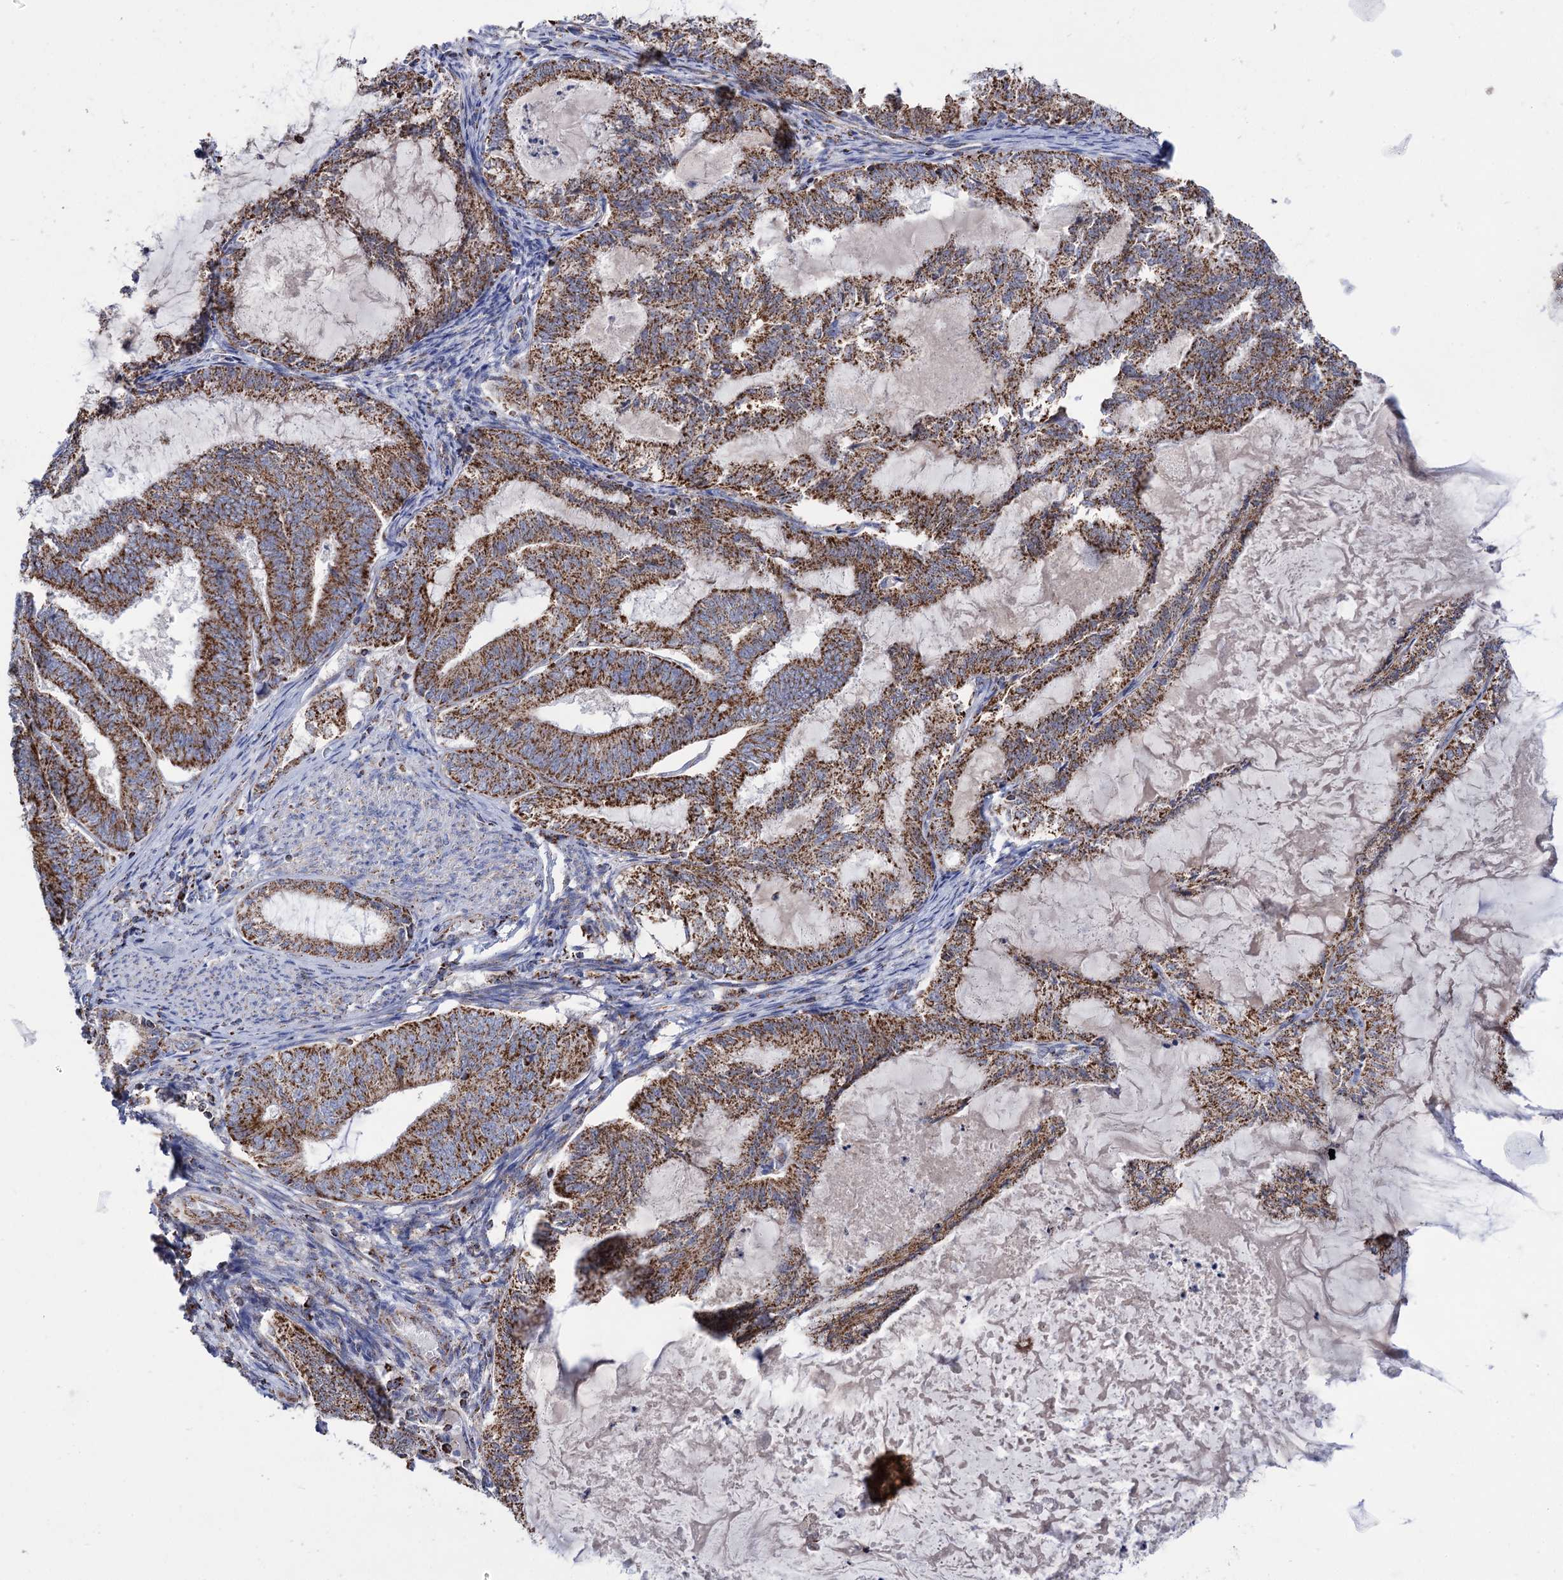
{"staining": {"intensity": "strong", "quantity": ">75%", "location": "cytoplasmic/membranous"}, "tissue": "endometrial cancer", "cell_type": "Tumor cells", "image_type": "cancer", "snomed": [{"axis": "morphology", "description": "Adenocarcinoma, NOS"}, {"axis": "topography", "description": "Endometrium"}], "caption": "DAB (3,3'-diaminobenzidine) immunohistochemical staining of human endometrial cancer (adenocarcinoma) displays strong cytoplasmic/membranous protein expression in approximately >75% of tumor cells.", "gene": "ABHD10", "patient": {"sex": "female", "age": 86}}